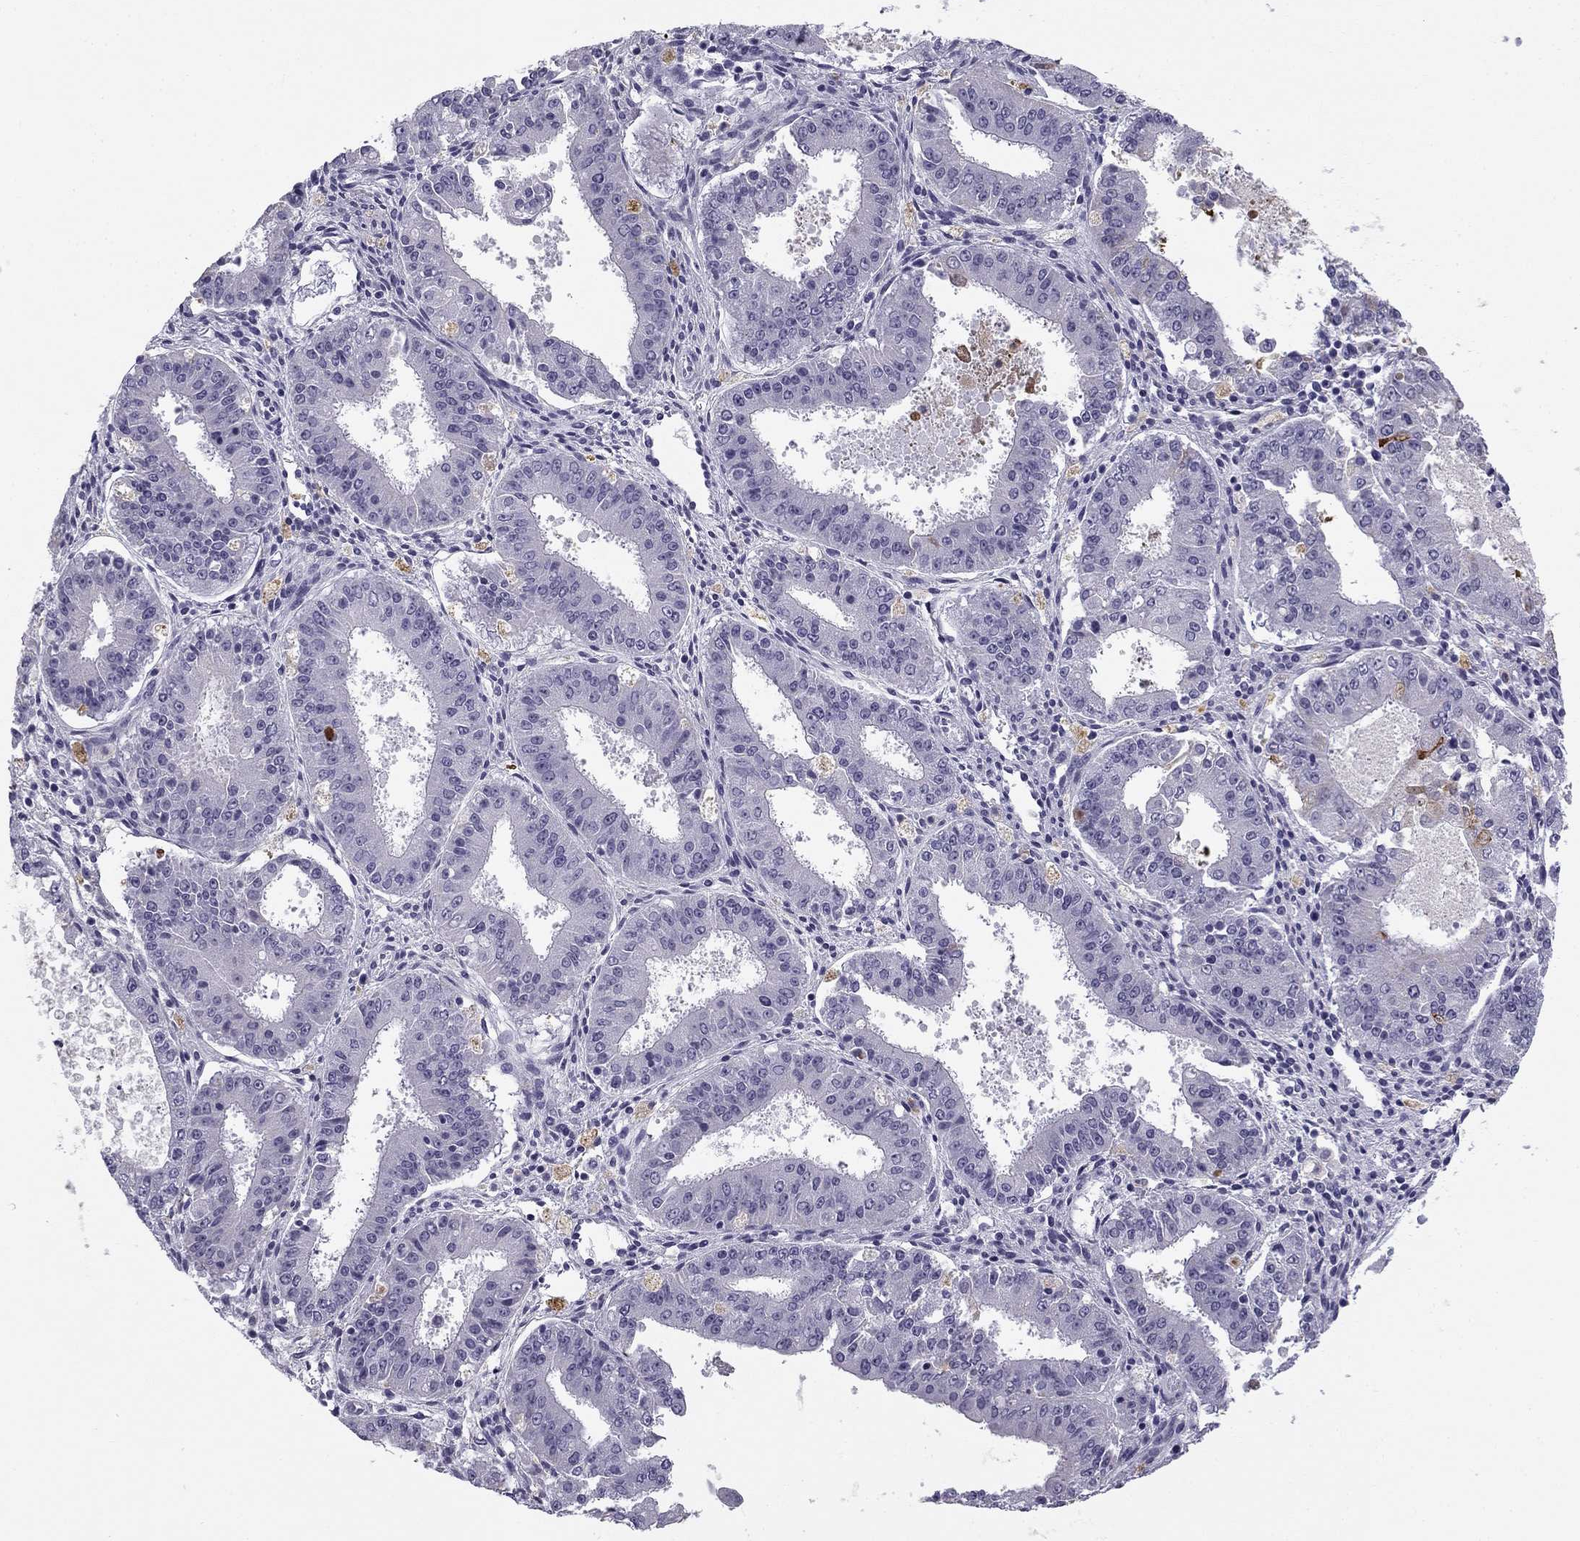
{"staining": {"intensity": "negative", "quantity": "none", "location": "none"}, "tissue": "ovarian cancer", "cell_type": "Tumor cells", "image_type": "cancer", "snomed": [{"axis": "morphology", "description": "Carcinoma, endometroid"}, {"axis": "topography", "description": "Ovary"}], "caption": "Tumor cells are negative for brown protein staining in ovarian cancer.", "gene": "MC5R", "patient": {"sex": "female", "age": 42}}